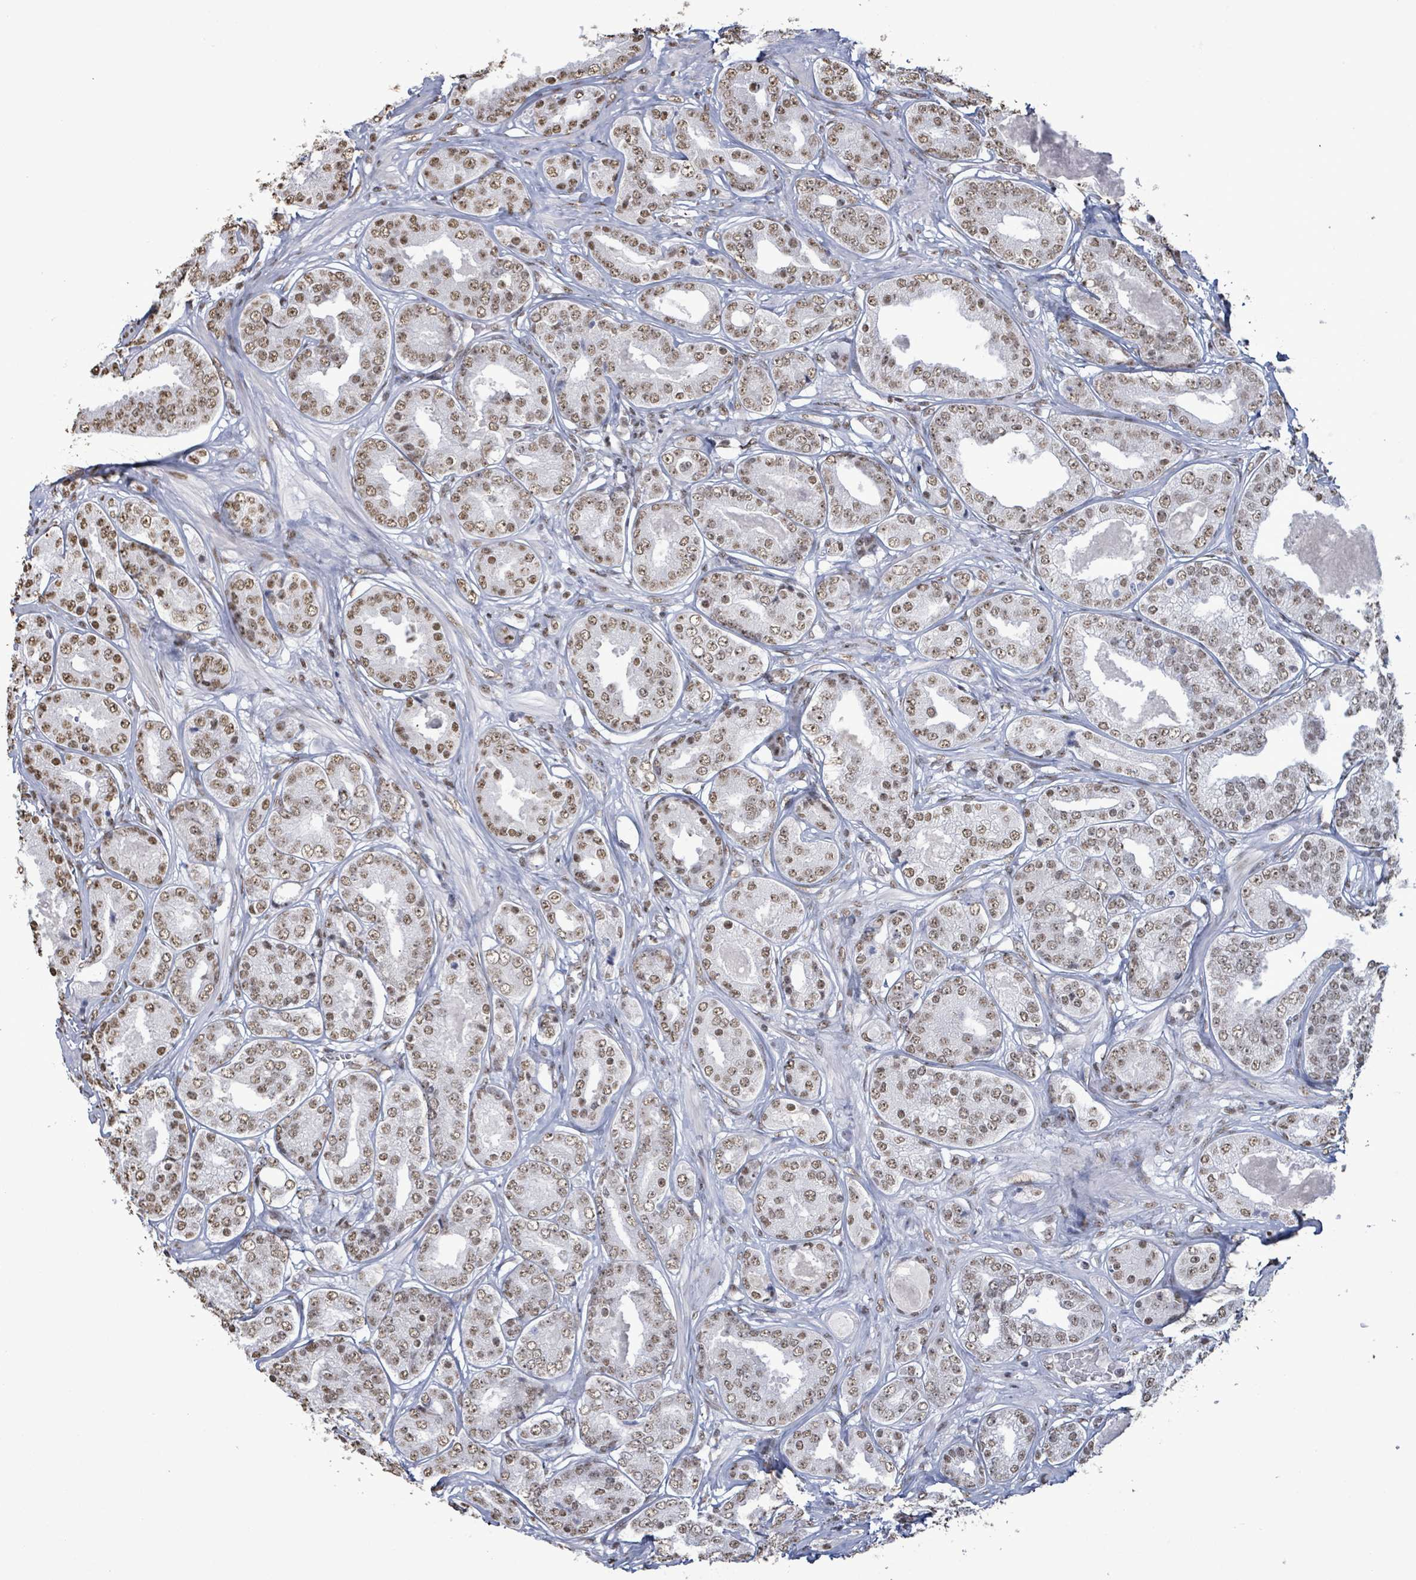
{"staining": {"intensity": "moderate", "quantity": ">75%", "location": "nuclear"}, "tissue": "prostate cancer", "cell_type": "Tumor cells", "image_type": "cancer", "snomed": [{"axis": "morphology", "description": "Adenocarcinoma, High grade"}, {"axis": "topography", "description": "Prostate"}], "caption": "Human prostate cancer stained with a brown dye shows moderate nuclear positive staining in approximately >75% of tumor cells.", "gene": "SAMD14", "patient": {"sex": "male", "age": 63}}